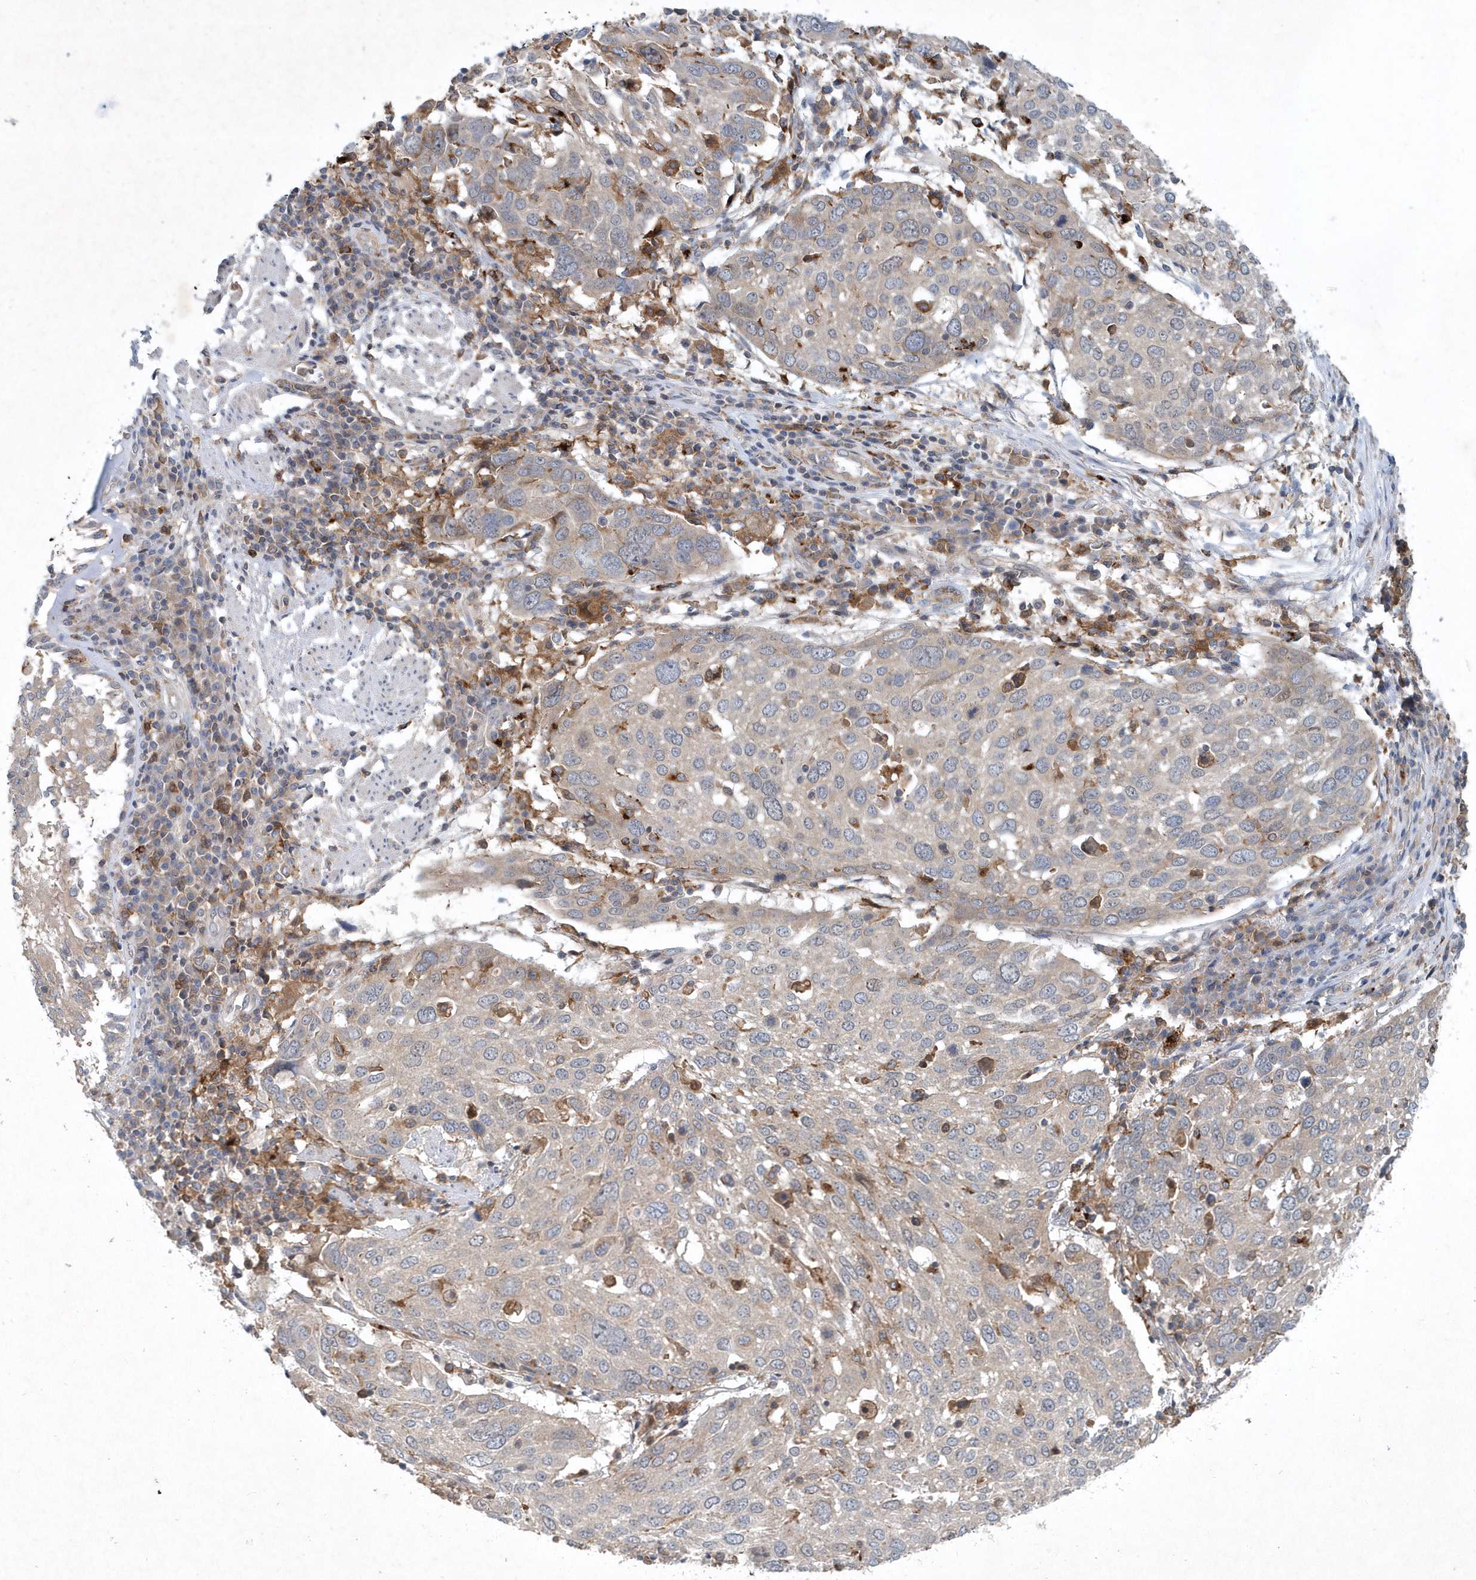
{"staining": {"intensity": "negative", "quantity": "none", "location": "none"}, "tissue": "lung cancer", "cell_type": "Tumor cells", "image_type": "cancer", "snomed": [{"axis": "morphology", "description": "Squamous cell carcinoma, NOS"}, {"axis": "topography", "description": "Lung"}], "caption": "The immunohistochemistry (IHC) micrograph has no significant expression in tumor cells of lung squamous cell carcinoma tissue. Nuclei are stained in blue.", "gene": "P2RY10", "patient": {"sex": "male", "age": 65}}